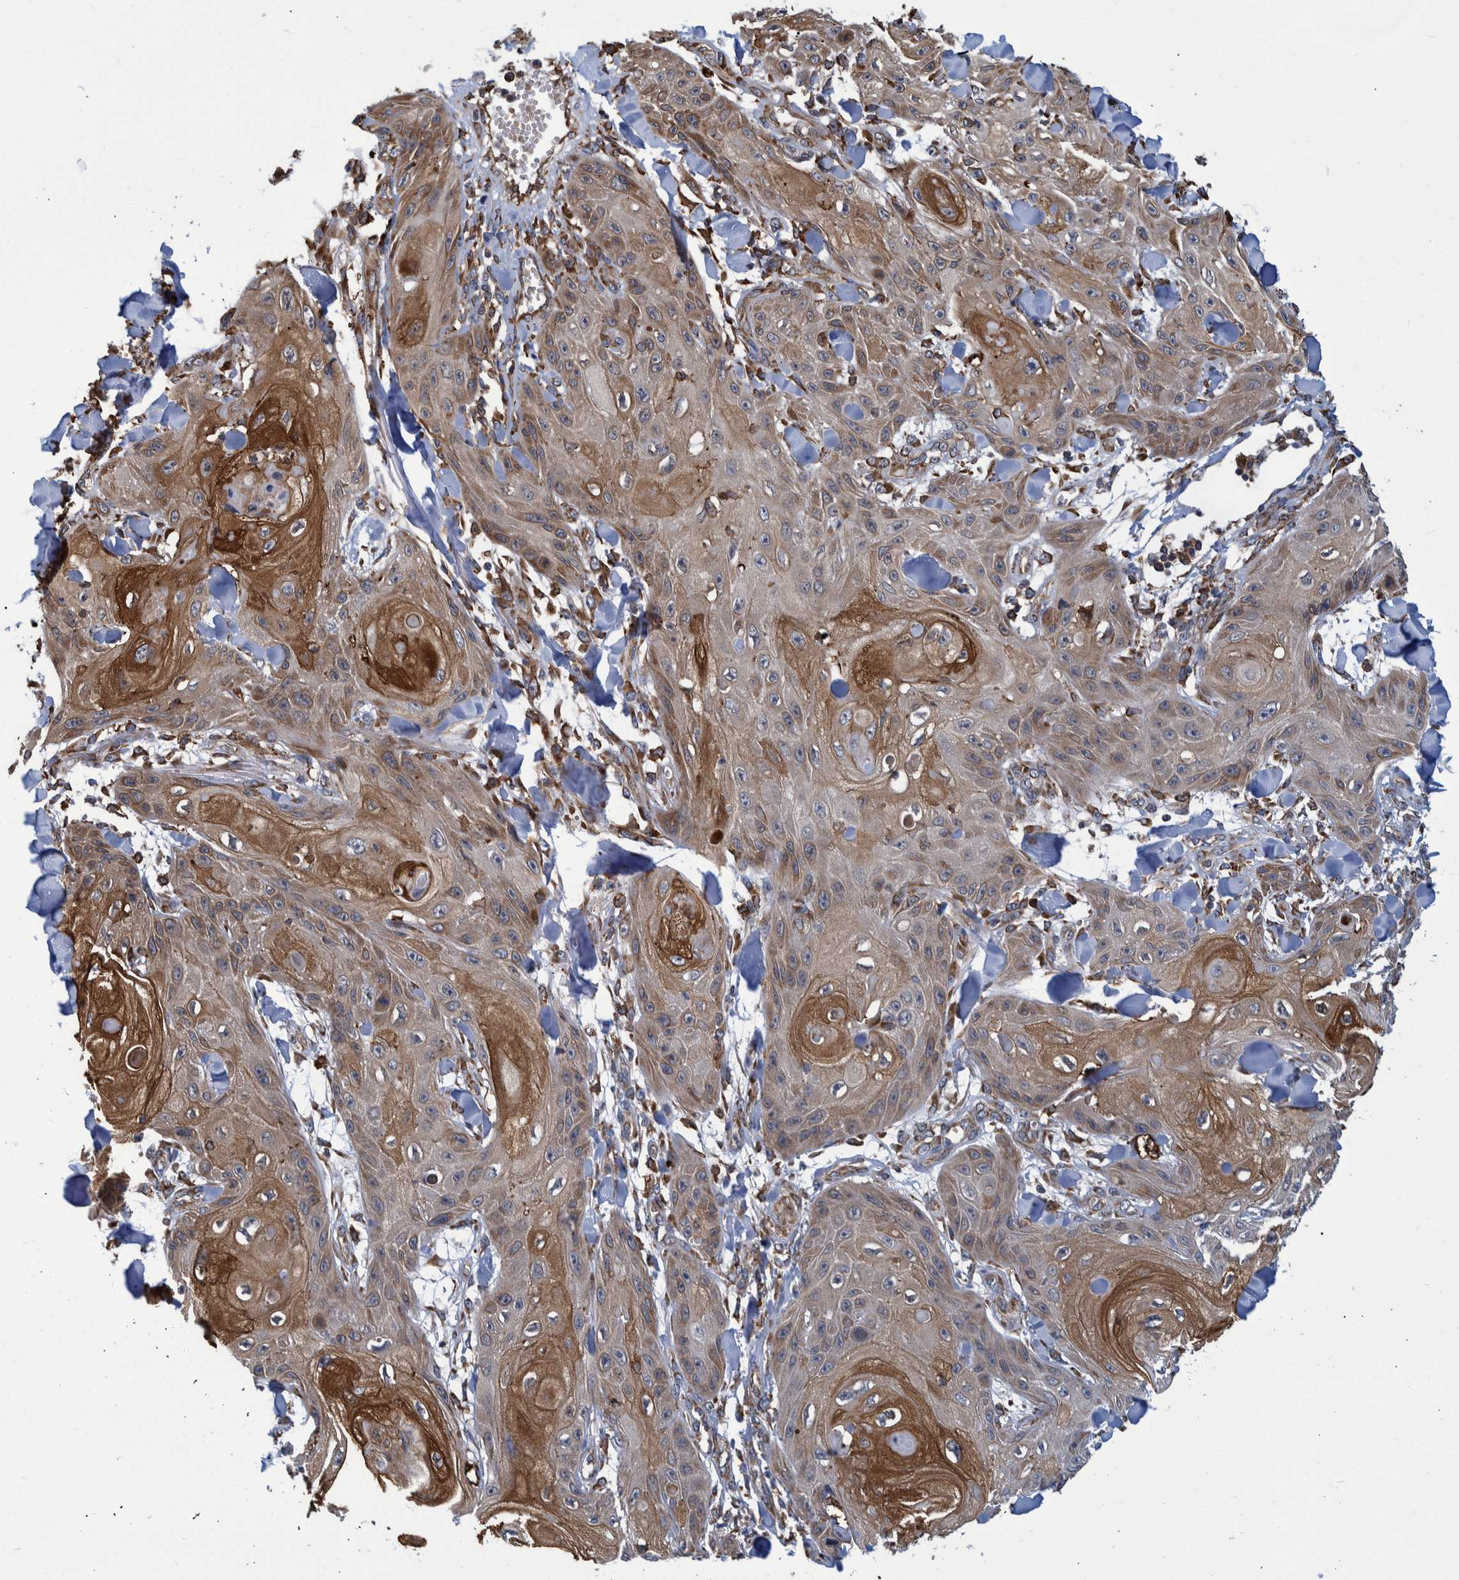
{"staining": {"intensity": "moderate", "quantity": ">75%", "location": "cytoplasmic/membranous"}, "tissue": "skin cancer", "cell_type": "Tumor cells", "image_type": "cancer", "snomed": [{"axis": "morphology", "description": "Squamous cell carcinoma, NOS"}, {"axis": "topography", "description": "Skin"}], "caption": "Protein staining of squamous cell carcinoma (skin) tissue displays moderate cytoplasmic/membranous expression in about >75% of tumor cells.", "gene": "SPAG5", "patient": {"sex": "male", "age": 74}}